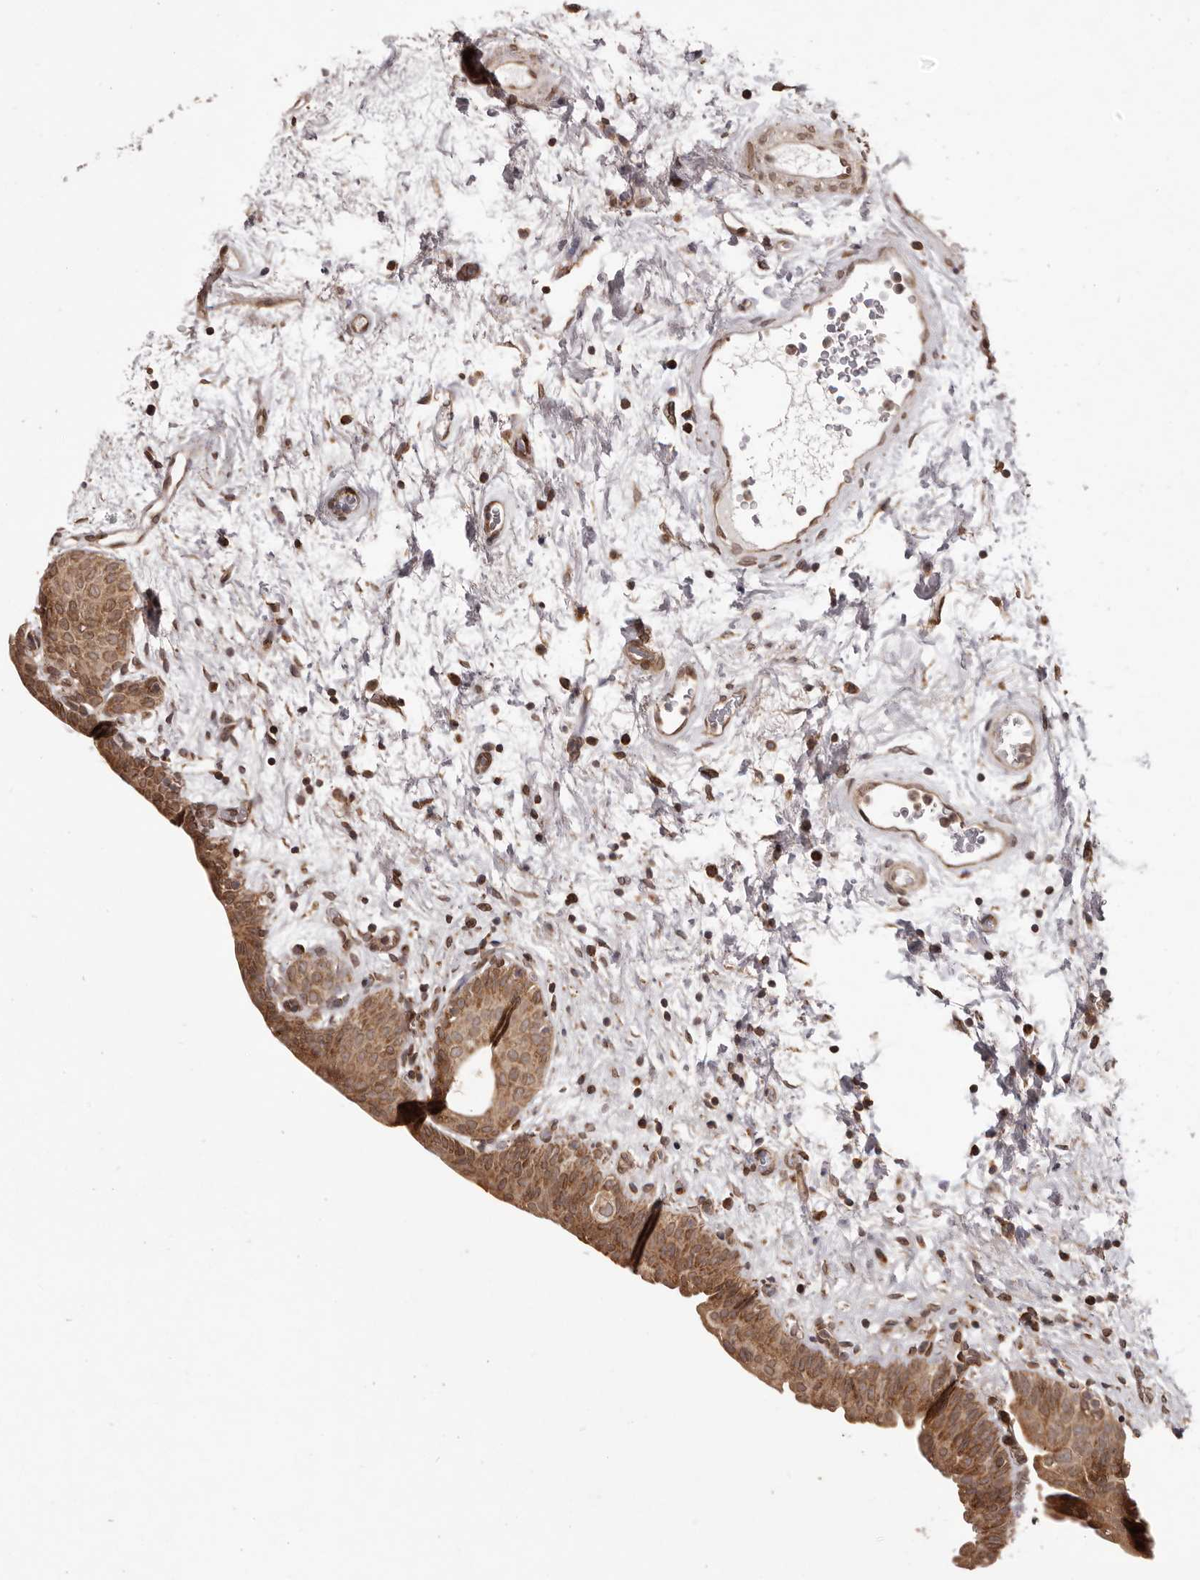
{"staining": {"intensity": "moderate", "quantity": ">75%", "location": "cytoplasmic/membranous"}, "tissue": "urinary bladder", "cell_type": "Urothelial cells", "image_type": "normal", "snomed": [{"axis": "morphology", "description": "Normal tissue, NOS"}, {"axis": "topography", "description": "Urinary bladder"}], "caption": "Protein analysis of benign urinary bladder reveals moderate cytoplasmic/membranous staining in about >75% of urothelial cells. The protein is shown in brown color, while the nuclei are stained blue.", "gene": "CHRM2", "patient": {"sex": "male", "age": 83}}